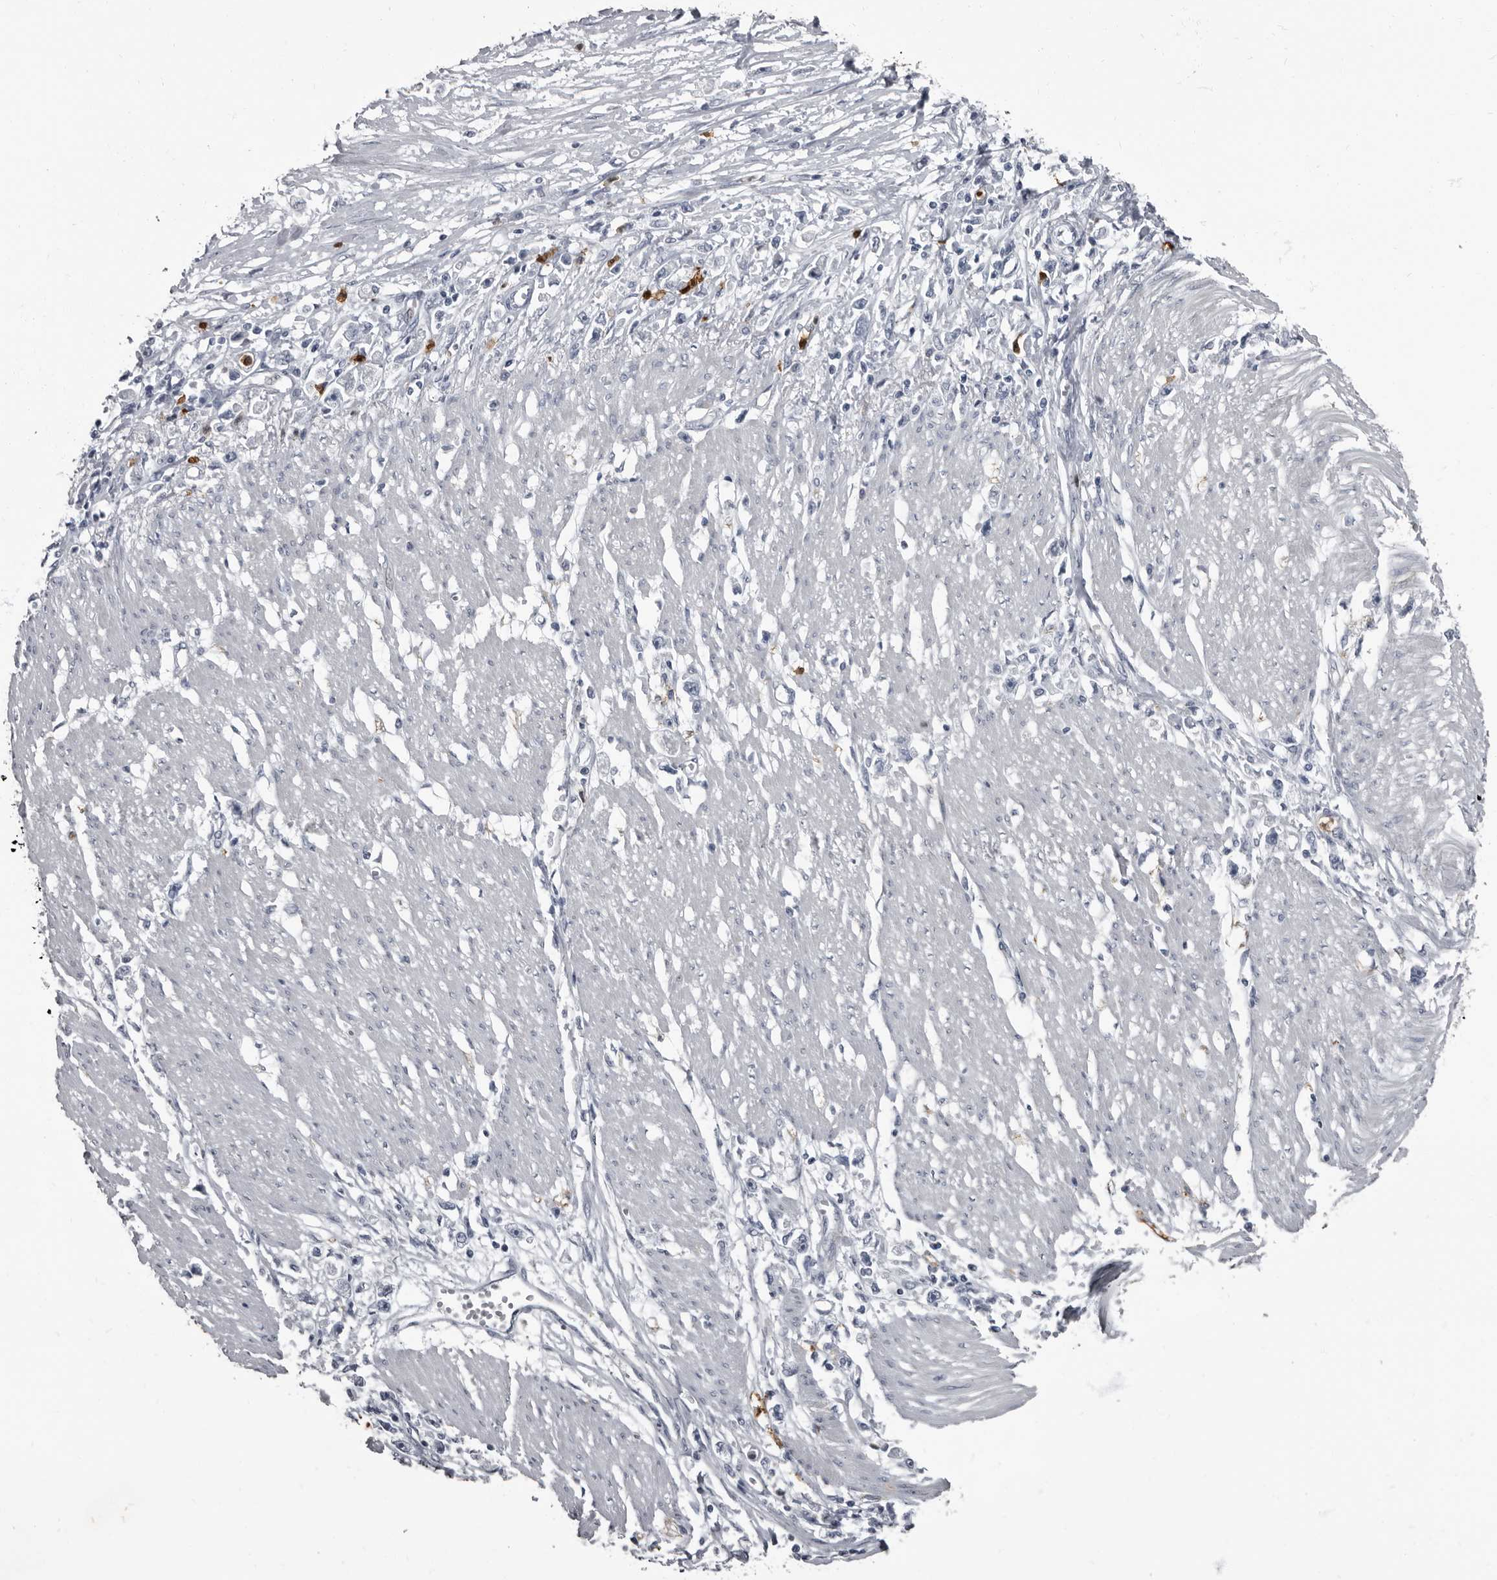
{"staining": {"intensity": "negative", "quantity": "none", "location": "none"}, "tissue": "stomach cancer", "cell_type": "Tumor cells", "image_type": "cancer", "snomed": [{"axis": "morphology", "description": "Adenocarcinoma, NOS"}, {"axis": "topography", "description": "Stomach"}], "caption": "A high-resolution histopathology image shows immunohistochemistry staining of stomach cancer (adenocarcinoma), which demonstrates no significant expression in tumor cells.", "gene": "TPD52L1", "patient": {"sex": "female", "age": 59}}